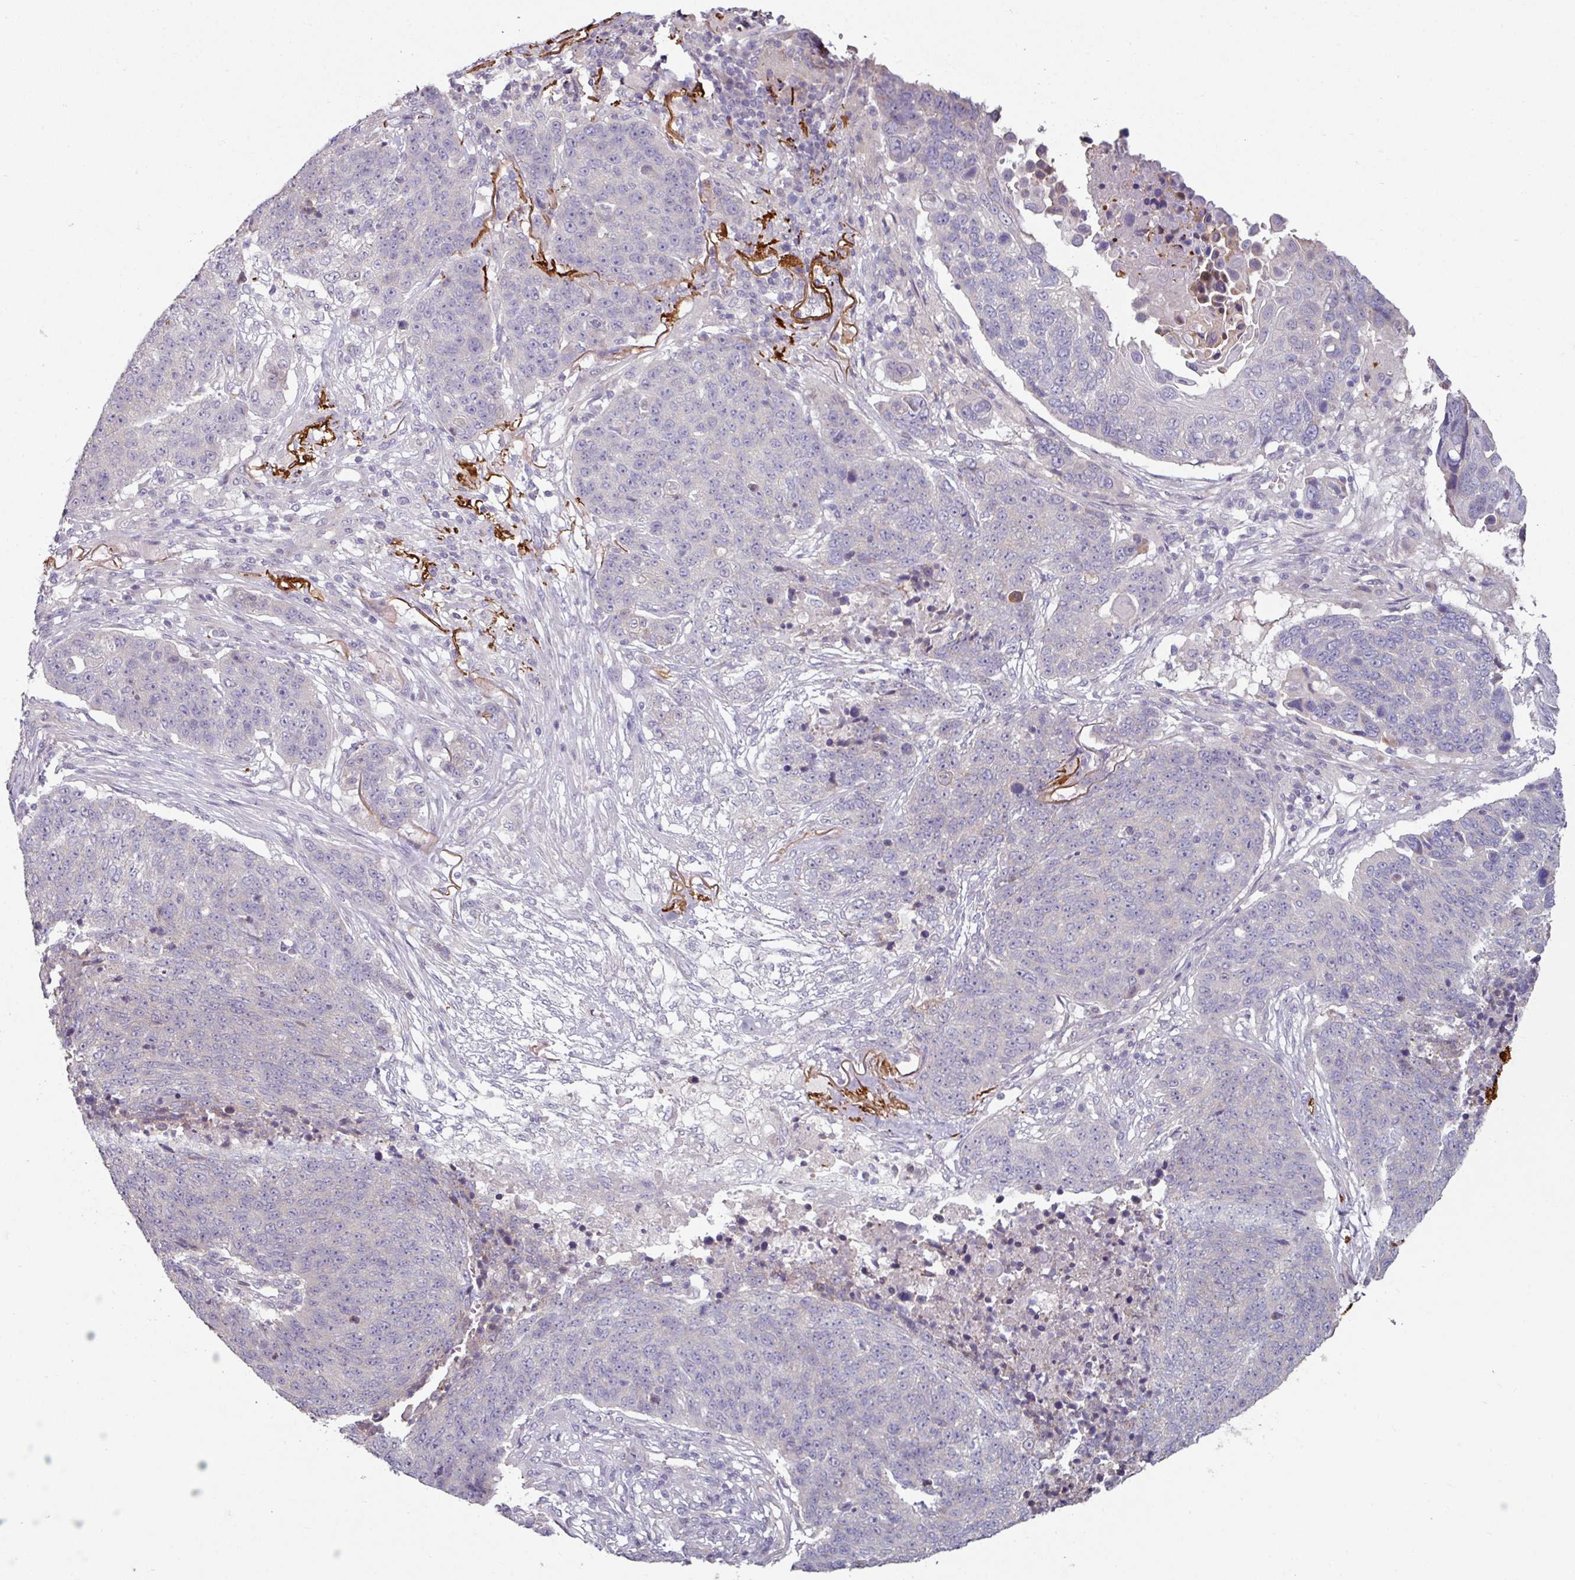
{"staining": {"intensity": "negative", "quantity": "none", "location": "none"}, "tissue": "lung cancer", "cell_type": "Tumor cells", "image_type": "cancer", "snomed": [{"axis": "morphology", "description": "Normal tissue, NOS"}, {"axis": "morphology", "description": "Squamous cell carcinoma, NOS"}, {"axis": "topography", "description": "Lymph node"}, {"axis": "topography", "description": "Lung"}], "caption": "A photomicrograph of human lung squamous cell carcinoma is negative for staining in tumor cells.", "gene": "MTMR14", "patient": {"sex": "male", "age": 66}}